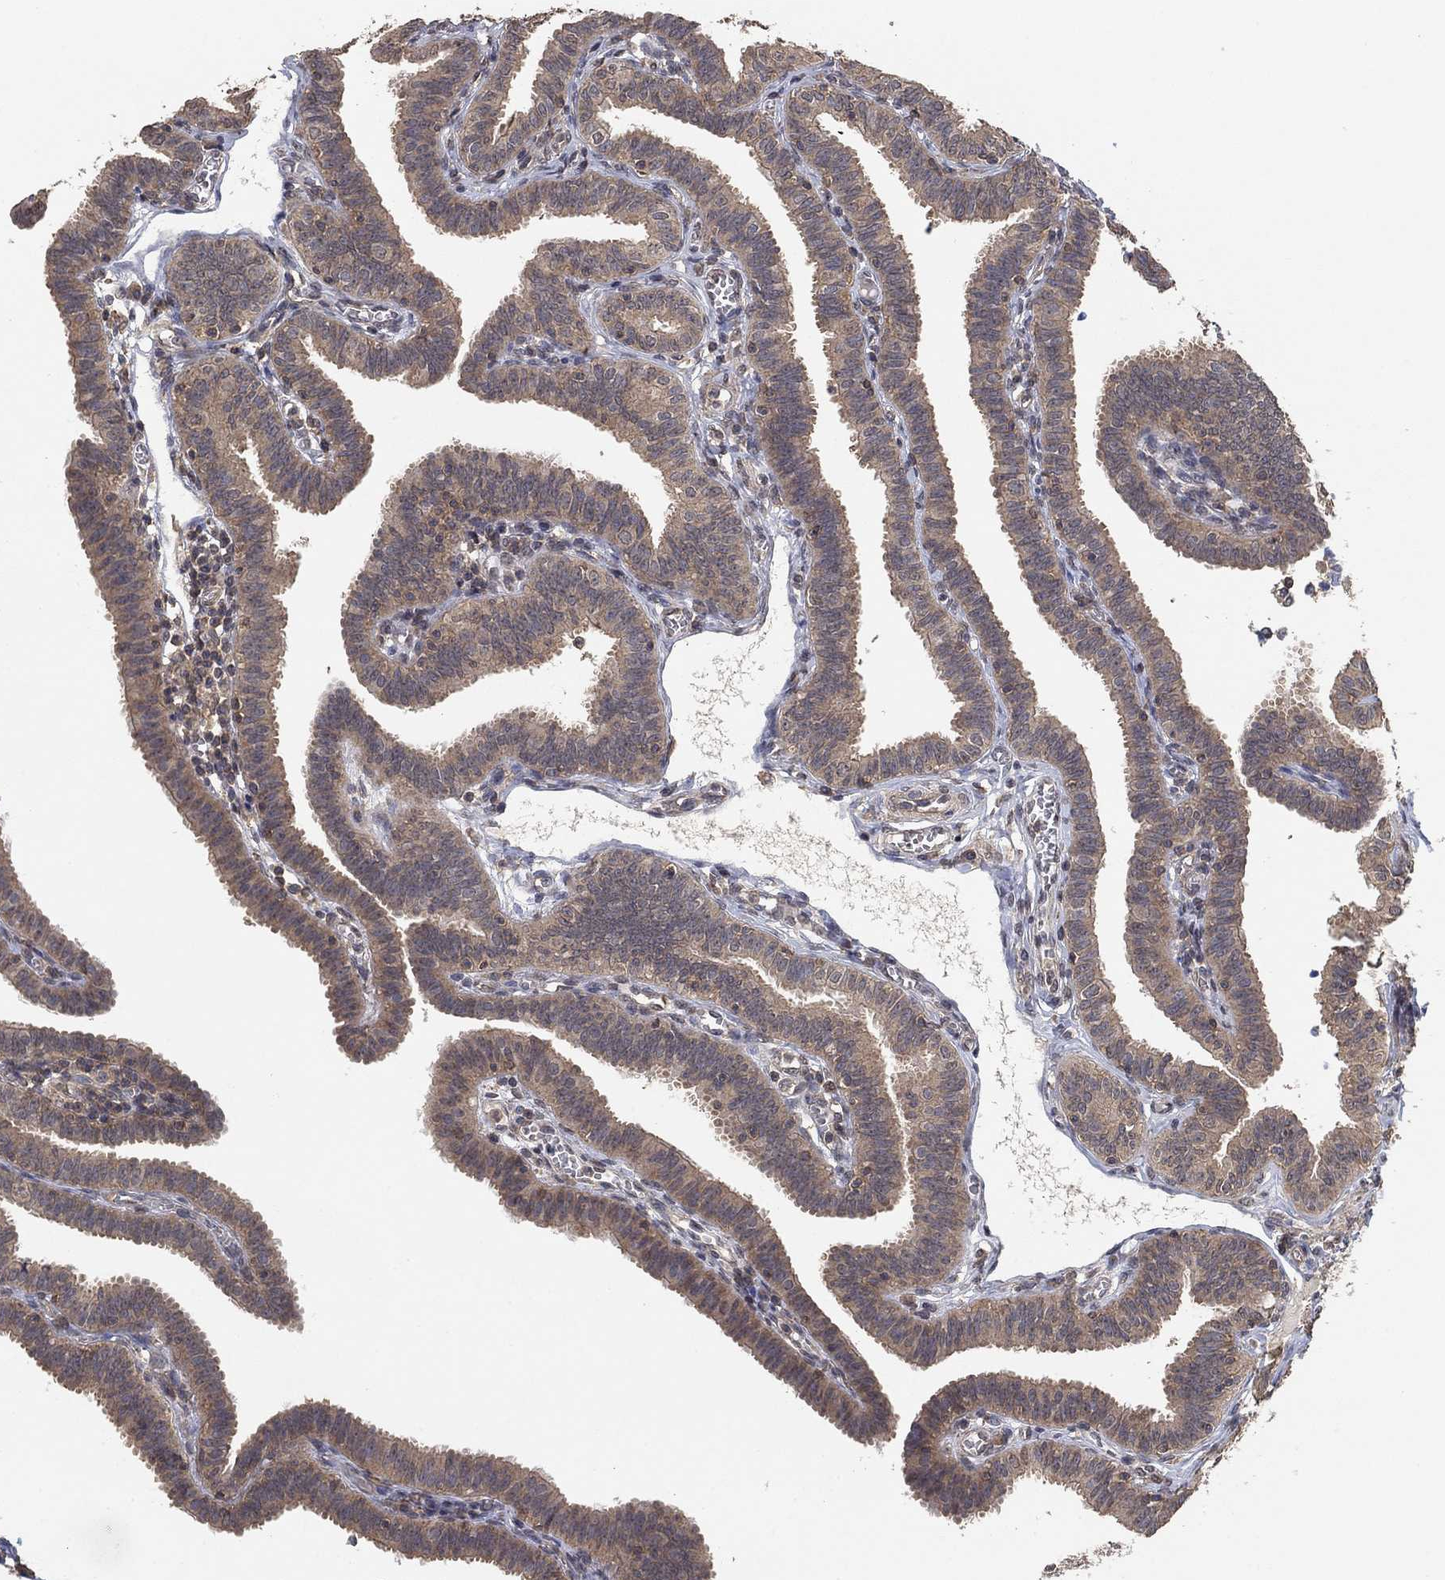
{"staining": {"intensity": "weak", "quantity": "25%-75%", "location": "cytoplasmic/membranous"}, "tissue": "fallopian tube", "cell_type": "Glandular cells", "image_type": "normal", "snomed": [{"axis": "morphology", "description": "Normal tissue, NOS"}, {"axis": "topography", "description": "Fallopian tube"}], "caption": "Human fallopian tube stained for a protein (brown) demonstrates weak cytoplasmic/membranous positive expression in approximately 25%-75% of glandular cells.", "gene": "CCDC43", "patient": {"sex": "female", "age": 25}}